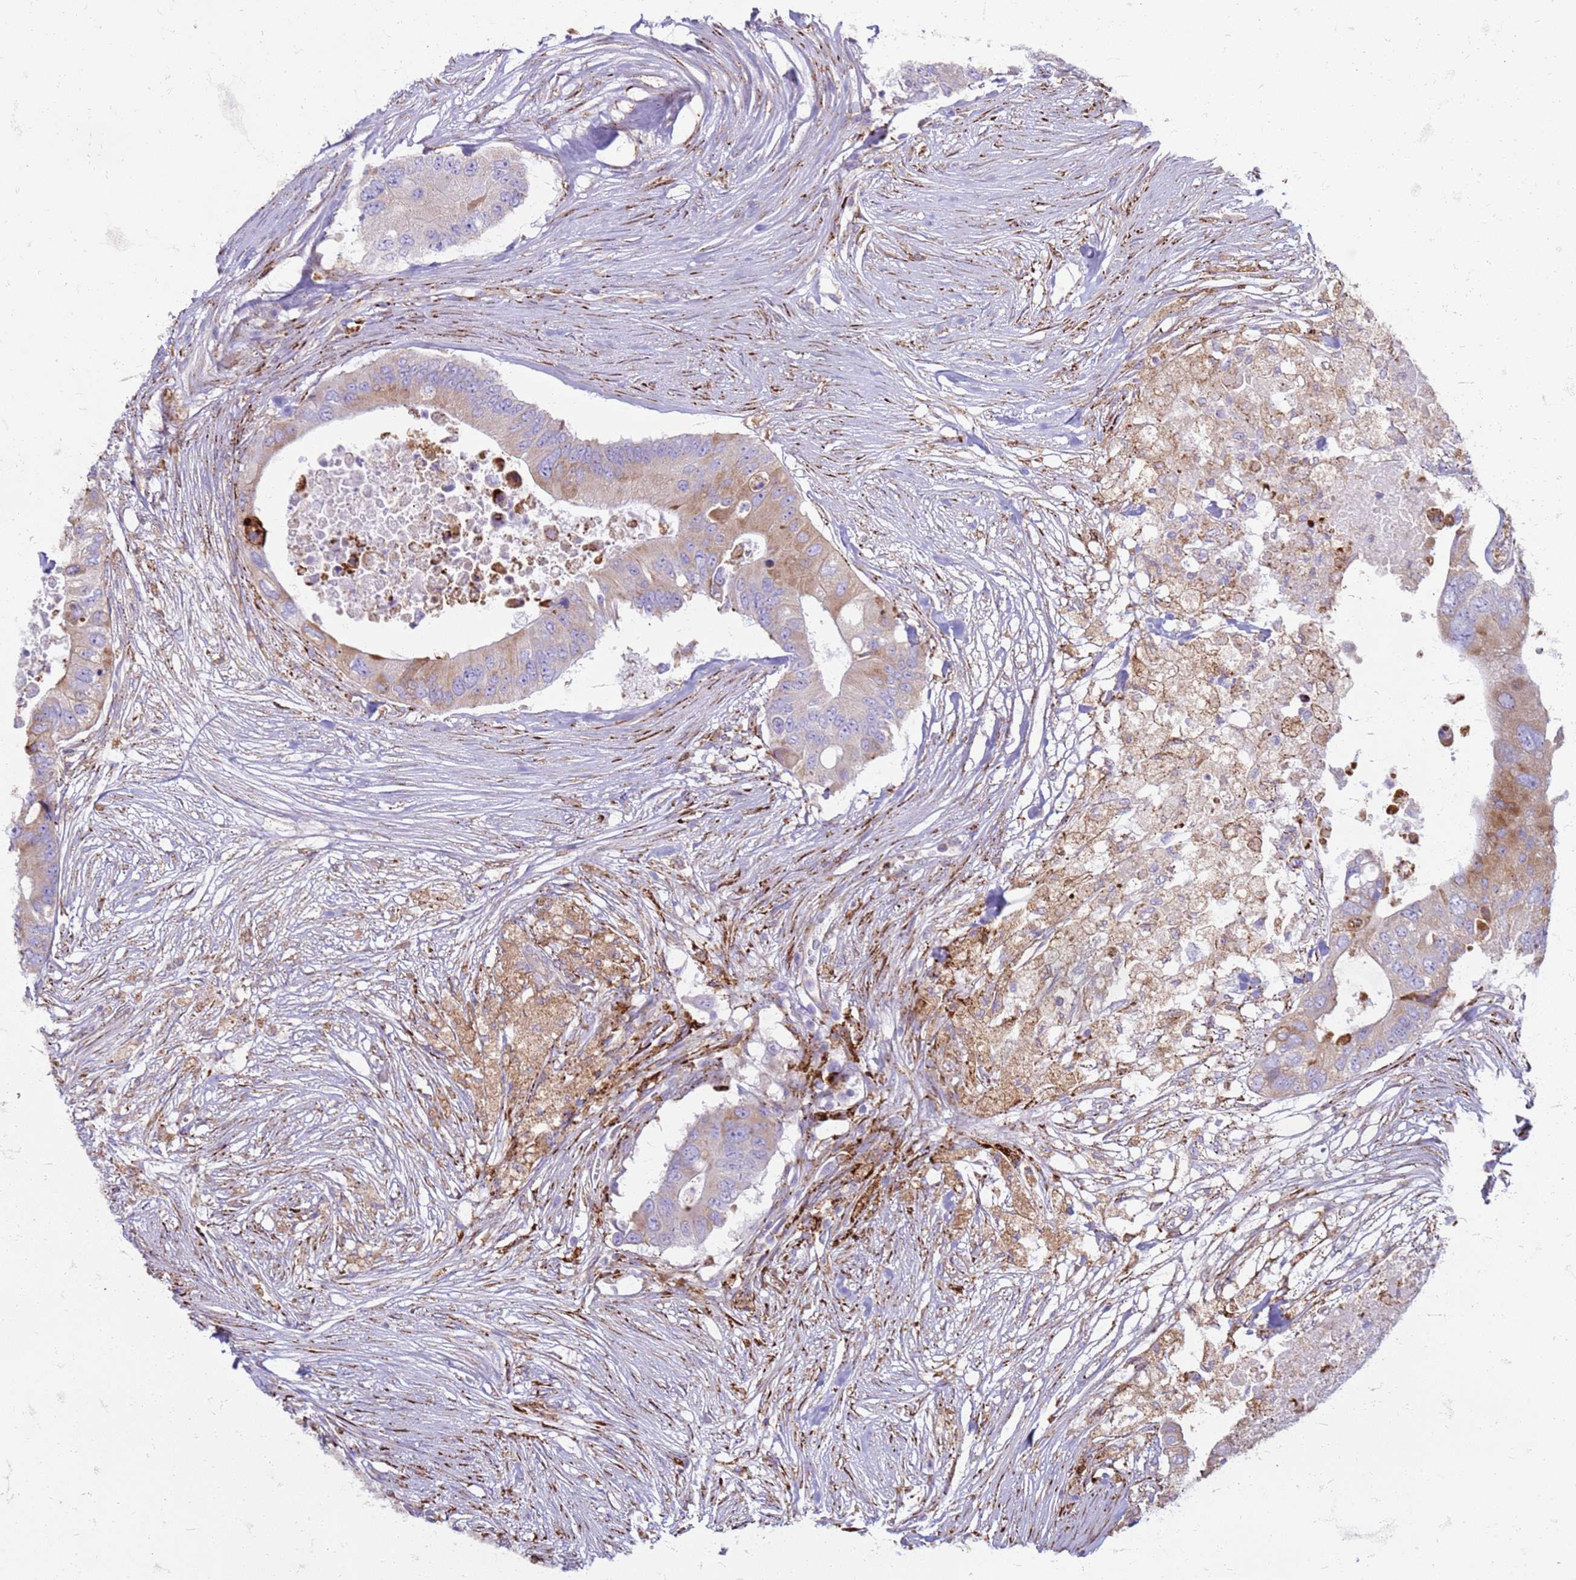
{"staining": {"intensity": "moderate", "quantity": "<25%", "location": "cytoplasmic/membranous"}, "tissue": "colorectal cancer", "cell_type": "Tumor cells", "image_type": "cancer", "snomed": [{"axis": "morphology", "description": "Adenocarcinoma, NOS"}, {"axis": "topography", "description": "Colon"}], "caption": "This is a photomicrograph of immunohistochemistry staining of colorectal cancer, which shows moderate staining in the cytoplasmic/membranous of tumor cells.", "gene": "PDK3", "patient": {"sex": "male", "age": 71}}